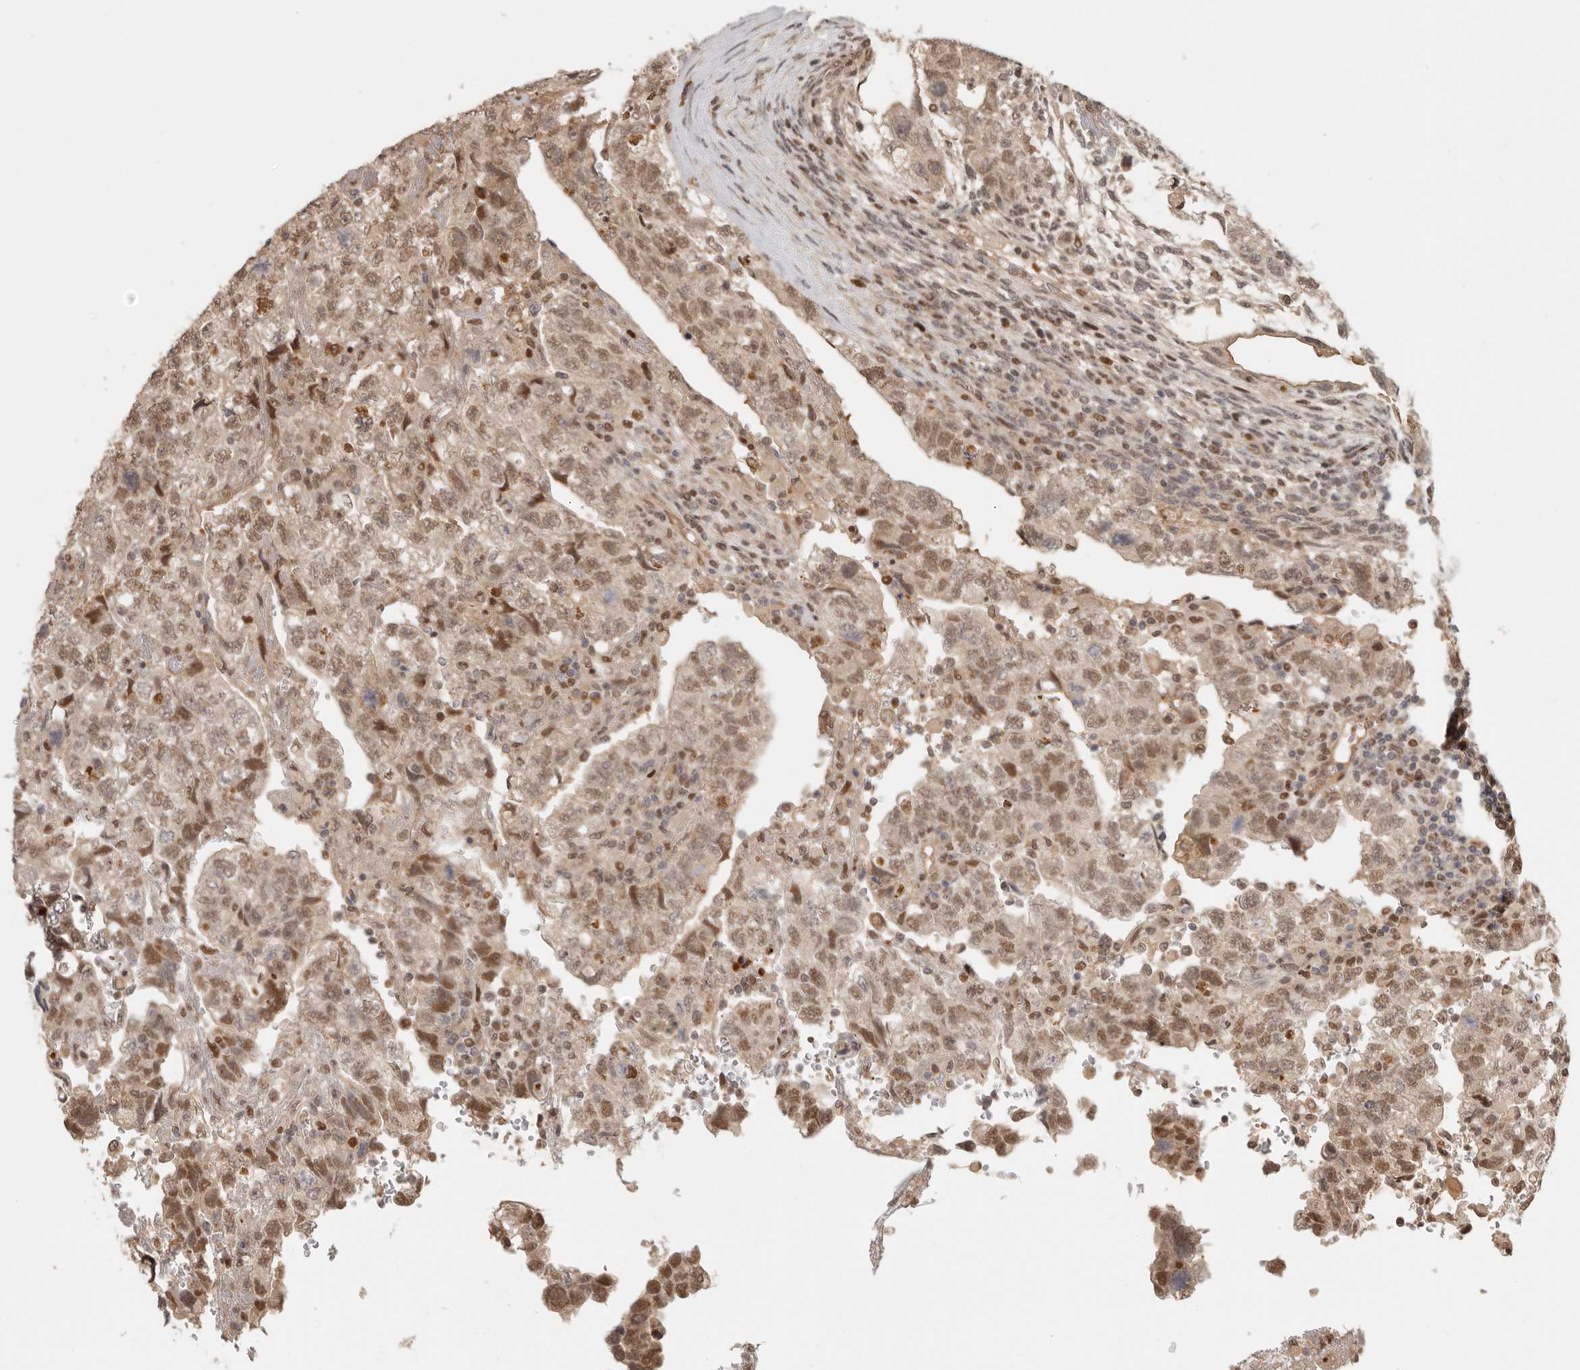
{"staining": {"intensity": "moderate", "quantity": ">75%", "location": "cytoplasmic/membranous,nuclear"}, "tissue": "testis cancer", "cell_type": "Tumor cells", "image_type": "cancer", "snomed": [{"axis": "morphology", "description": "Normal tissue, NOS"}, {"axis": "morphology", "description": "Carcinoma, Embryonal, NOS"}, {"axis": "topography", "description": "Testis"}], "caption": "Brown immunohistochemical staining in human testis cancer shows moderate cytoplasmic/membranous and nuclear expression in about >75% of tumor cells.", "gene": "PSMA5", "patient": {"sex": "male", "age": 36}}